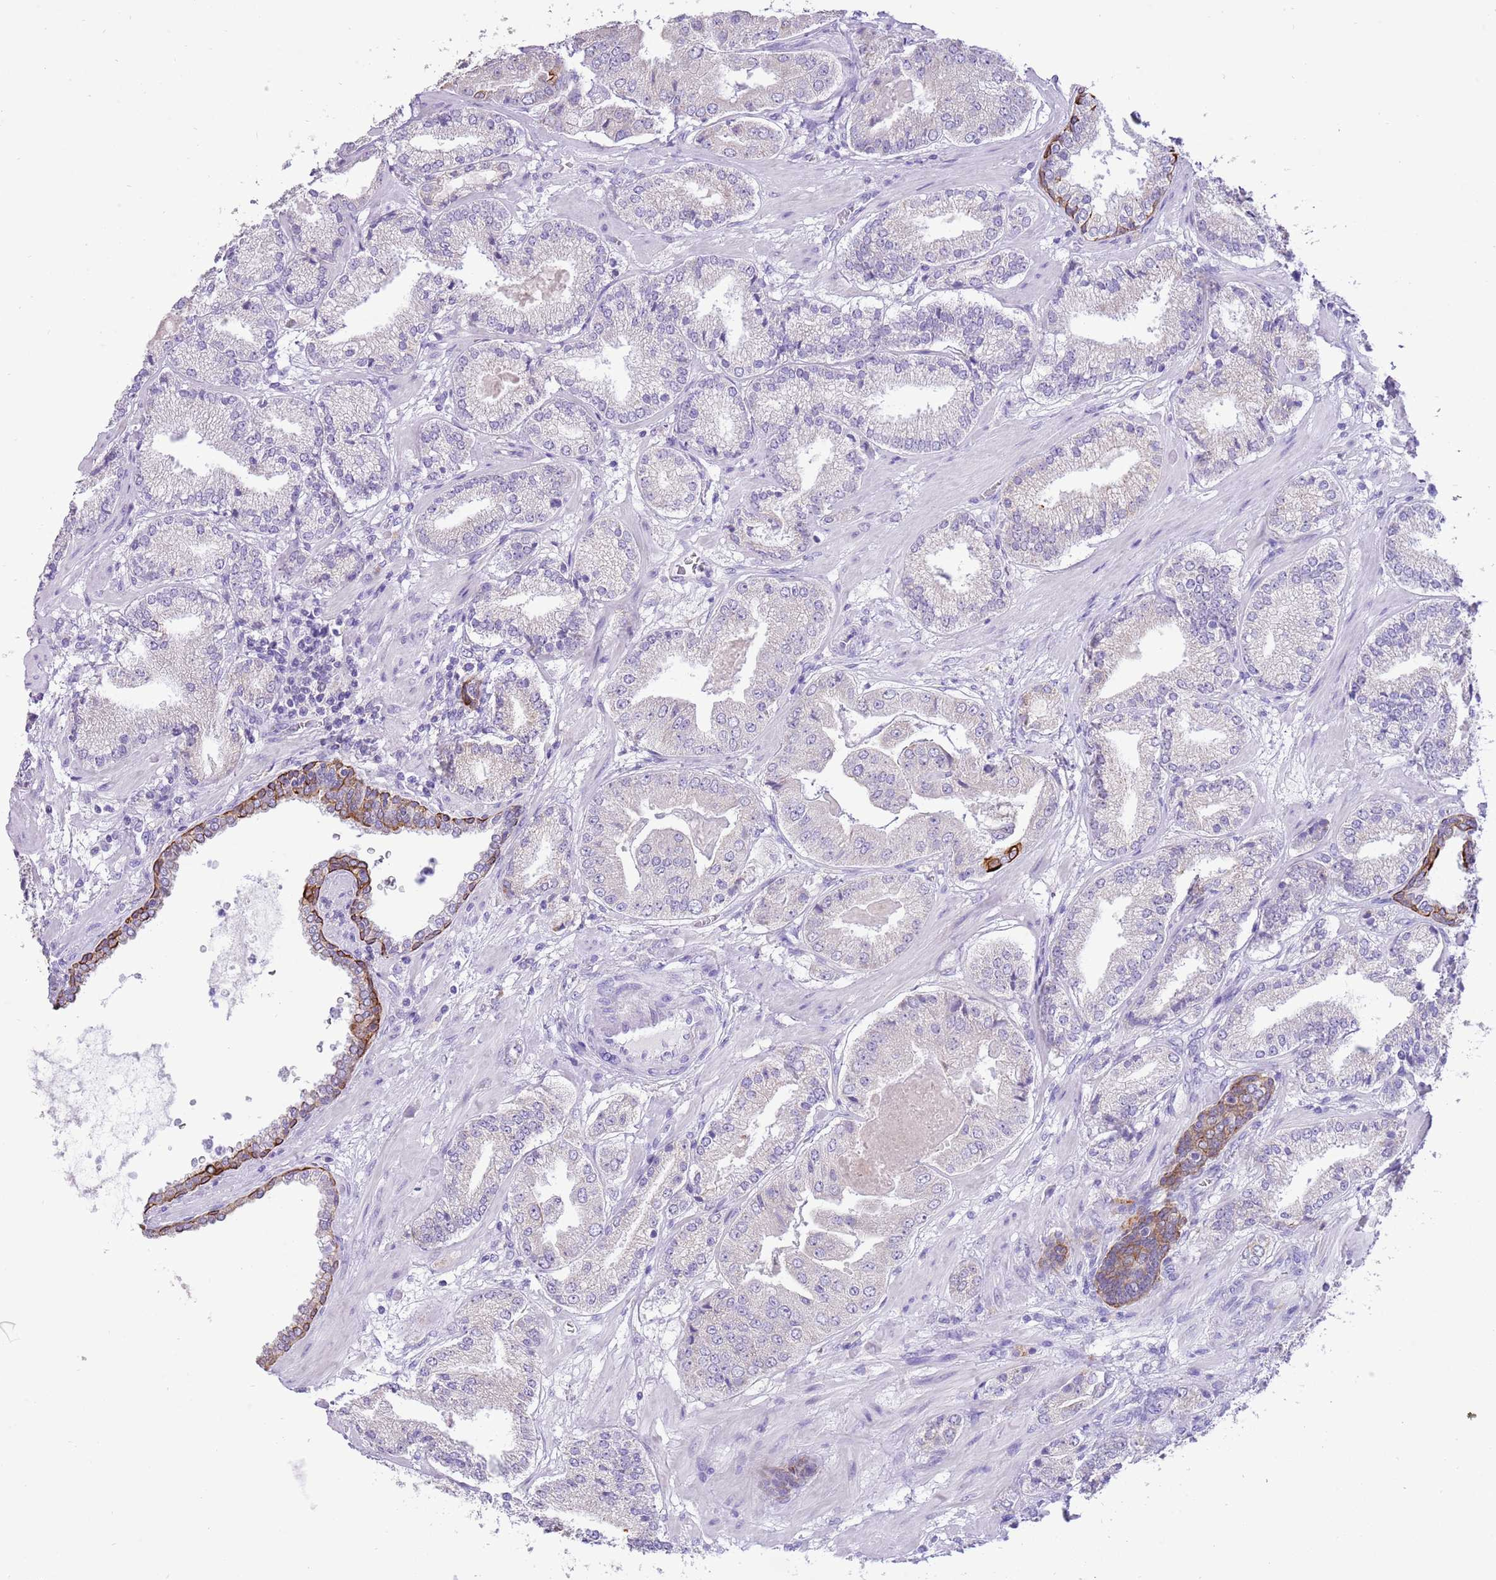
{"staining": {"intensity": "negative", "quantity": "none", "location": "none"}, "tissue": "prostate cancer", "cell_type": "Tumor cells", "image_type": "cancer", "snomed": [{"axis": "morphology", "description": "Adenocarcinoma, High grade"}, {"axis": "topography", "description": "Prostate"}], "caption": "This is an IHC micrograph of human prostate cancer. There is no expression in tumor cells.", "gene": "R3HDM4", "patient": {"sex": "male", "age": 63}}